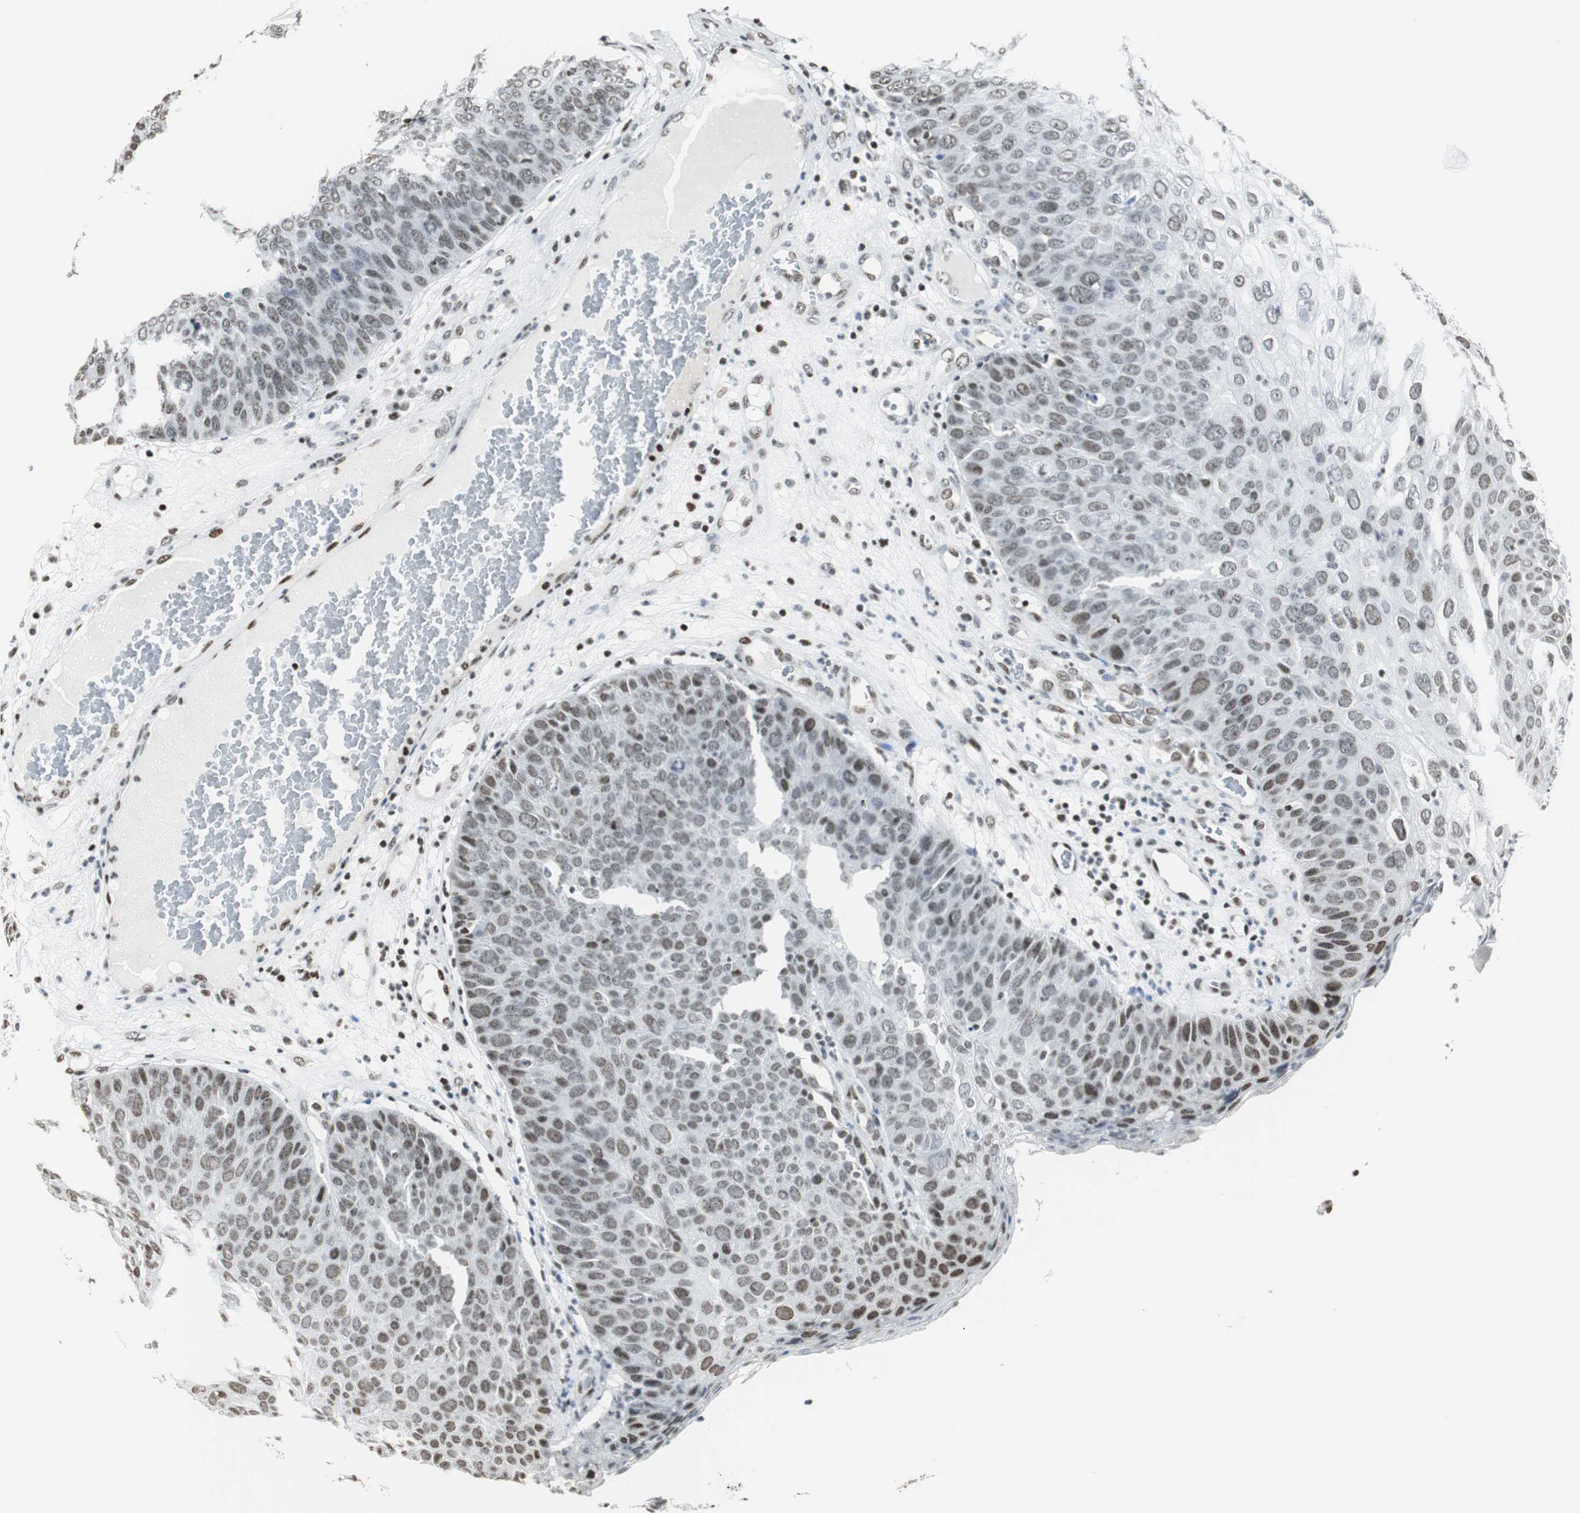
{"staining": {"intensity": "weak", "quantity": "25%-75%", "location": "nuclear"}, "tissue": "skin cancer", "cell_type": "Tumor cells", "image_type": "cancer", "snomed": [{"axis": "morphology", "description": "Squamous cell carcinoma, NOS"}, {"axis": "topography", "description": "Skin"}], "caption": "Weak nuclear expression is identified in approximately 25%-75% of tumor cells in skin squamous cell carcinoma.", "gene": "RBBP4", "patient": {"sex": "male", "age": 87}}